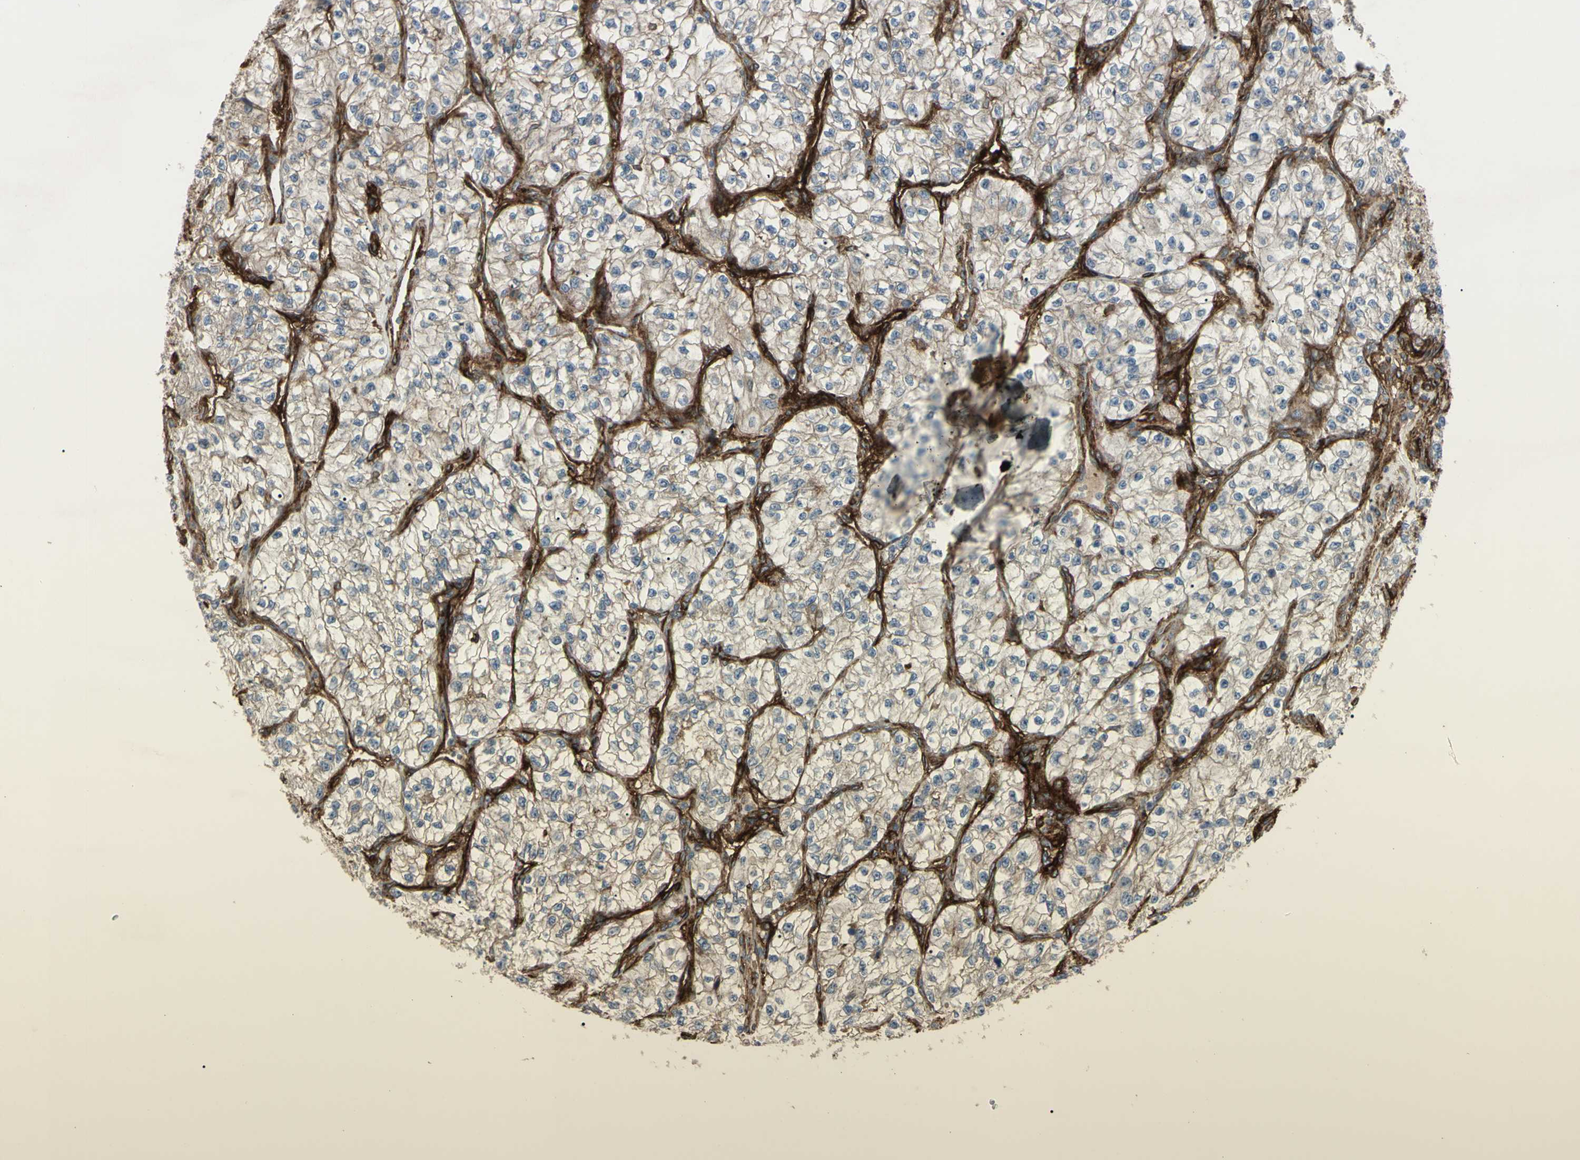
{"staining": {"intensity": "weak", "quantity": "<25%", "location": "cytoplasmic/membranous"}, "tissue": "renal cancer", "cell_type": "Tumor cells", "image_type": "cancer", "snomed": [{"axis": "morphology", "description": "Adenocarcinoma, NOS"}, {"axis": "topography", "description": "Kidney"}], "caption": "Immunohistochemical staining of human renal adenocarcinoma displays no significant expression in tumor cells.", "gene": "CD276", "patient": {"sex": "female", "age": 57}}